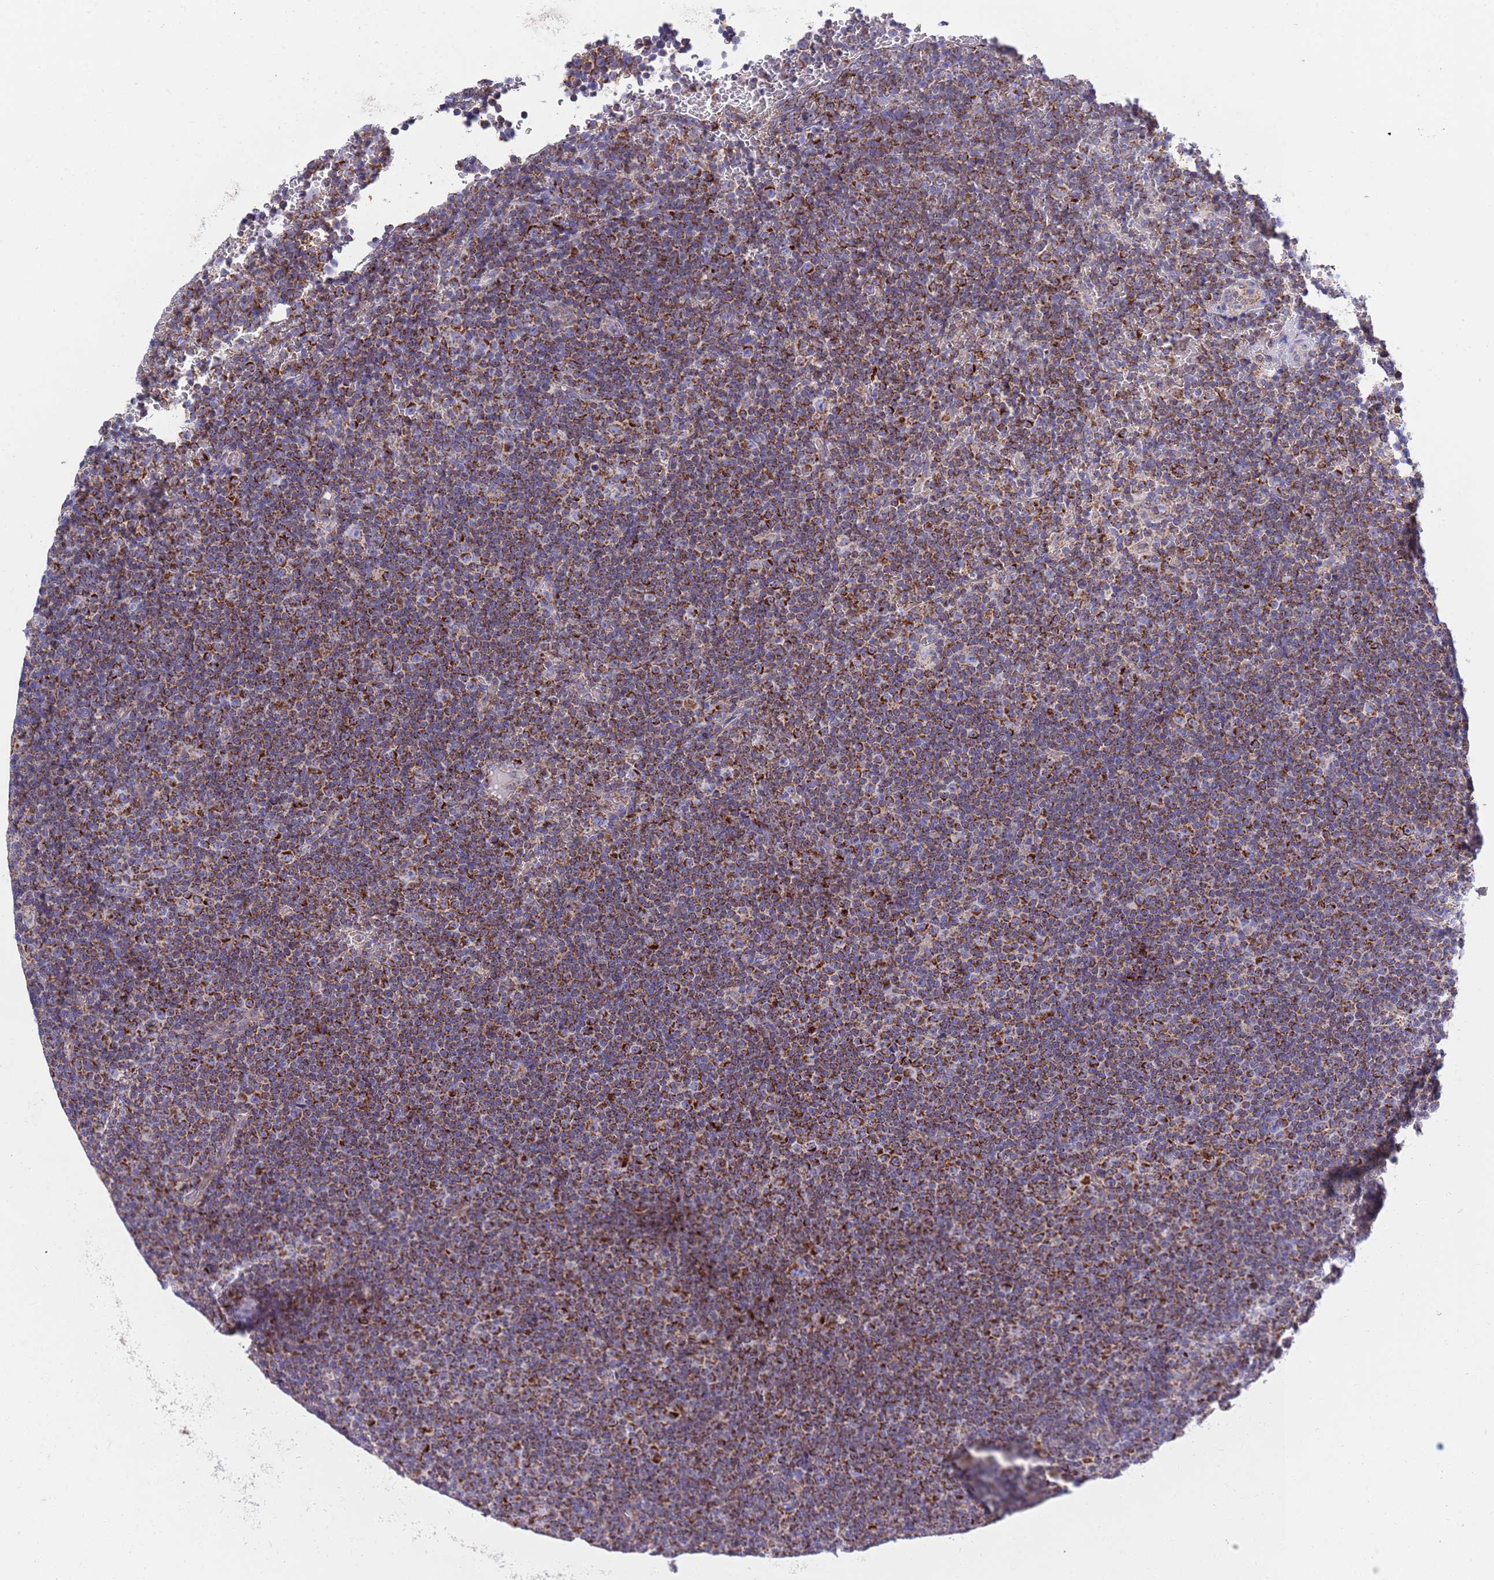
{"staining": {"intensity": "strong", "quantity": ">75%", "location": "cytoplasmic/membranous"}, "tissue": "lymphoma", "cell_type": "Tumor cells", "image_type": "cancer", "snomed": [{"axis": "morphology", "description": "Malignant lymphoma, non-Hodgkin's type, Low grade"}, {"axis": "topography", "description": "Lymph node"}], "caption": "This photomicrograph shows immunohistochemistry (IHC) staining of human lymphoma, with high strong cytoplasmic/membranous positivity in approximately >75% of tumor cells.", "gene": "EMC8", "patient": {"sex": "female", "age": 67}}